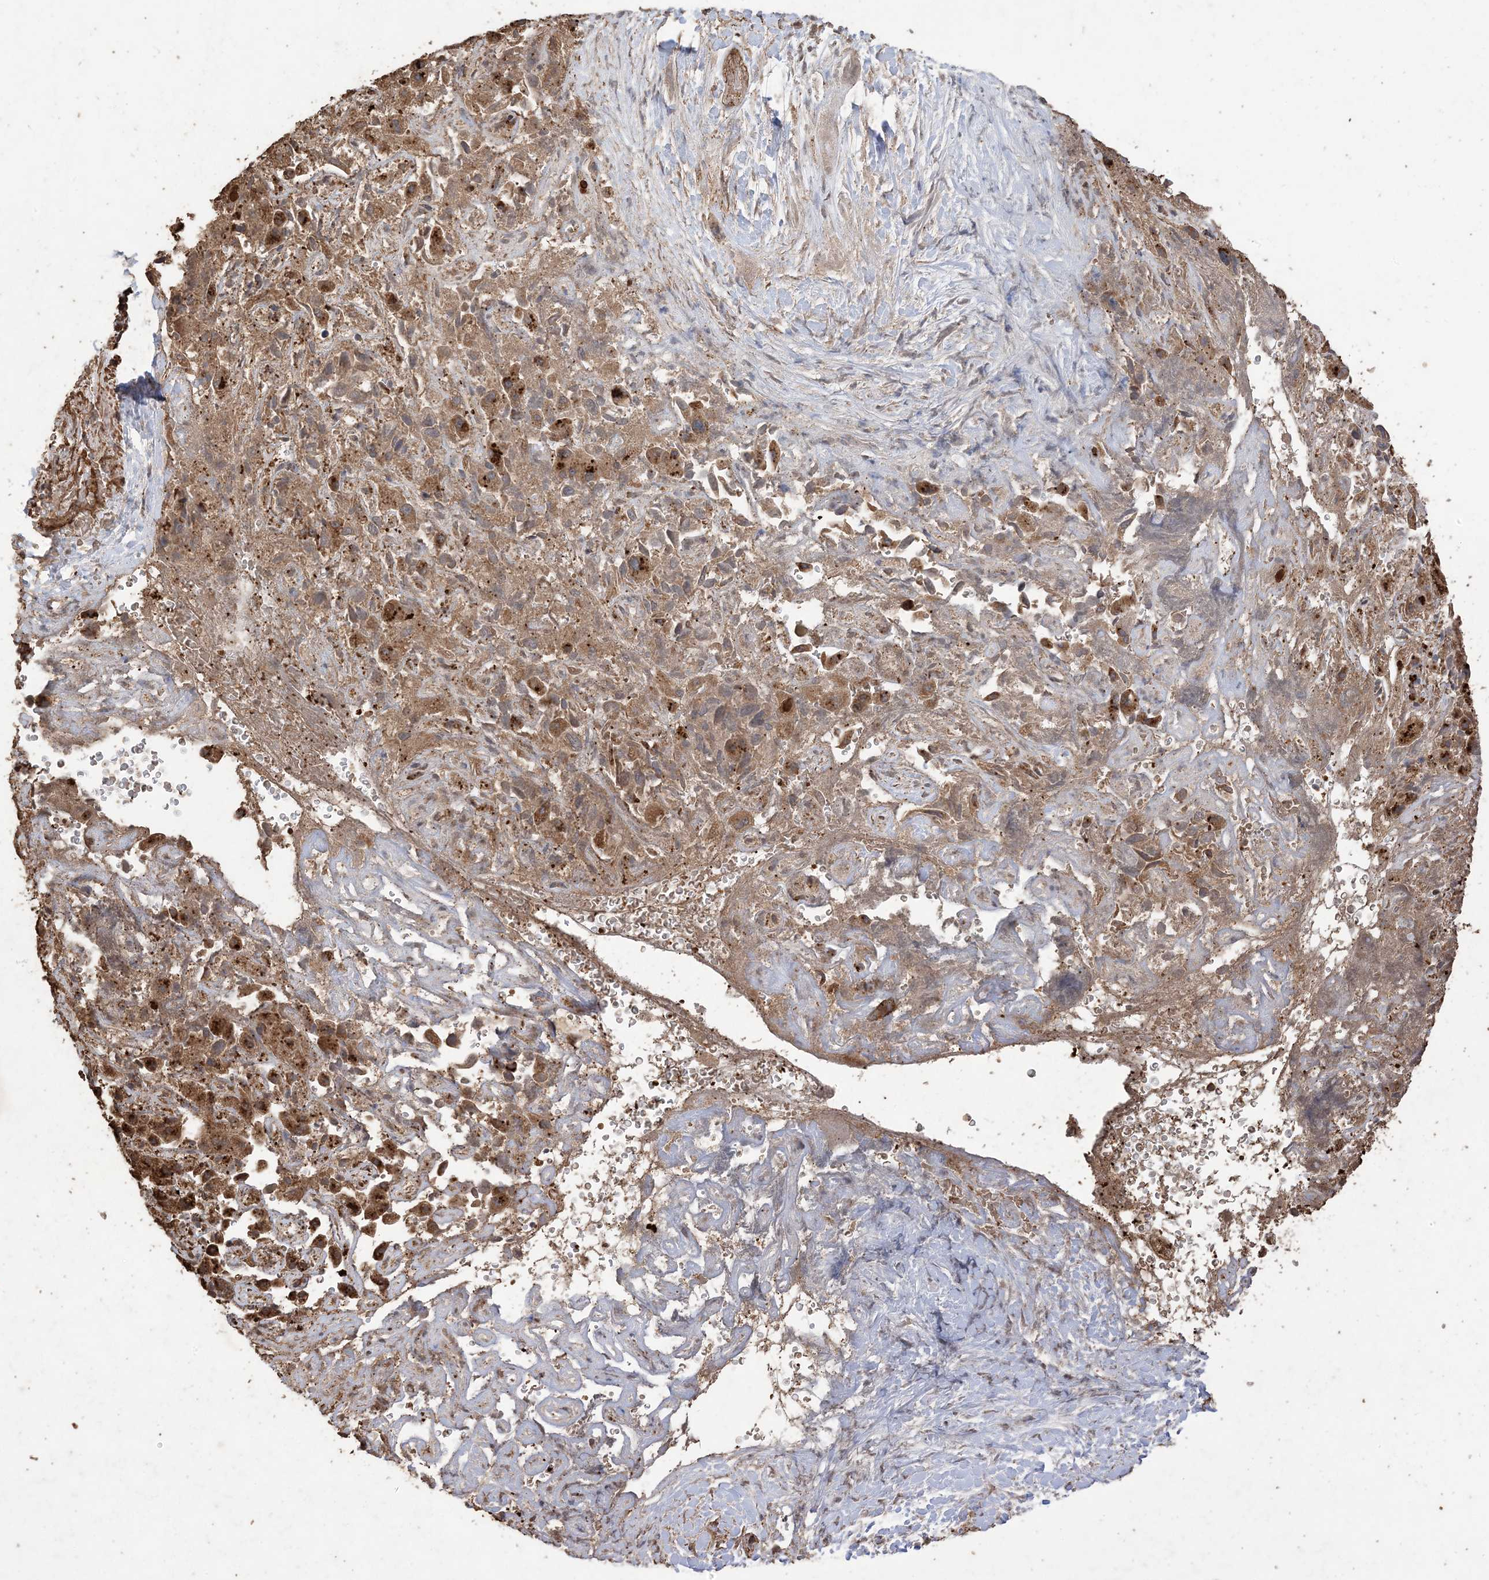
{"staining": {"intensity": "moderate", "quantity": ">75%", "location": "cytoplasmic/membranous"}, "tissue": "liver cancer", "cell_type": "Tumor cells", "image_type": "cancer", "snomed": [{"axis": "morphology", "description": "Cholangiocarcinoma"}, {"axis": "topography", "description": "Liver"}], "caption": "Immunohistochemical staining of liver cancer (cholangiocarcinoma) reveals medium levels of moderate cytoplasmic/membranous protein positivity in about >75% of tumor cells.", "gene": "HPS4", "patient": {"sex": "female", "age": 52}}